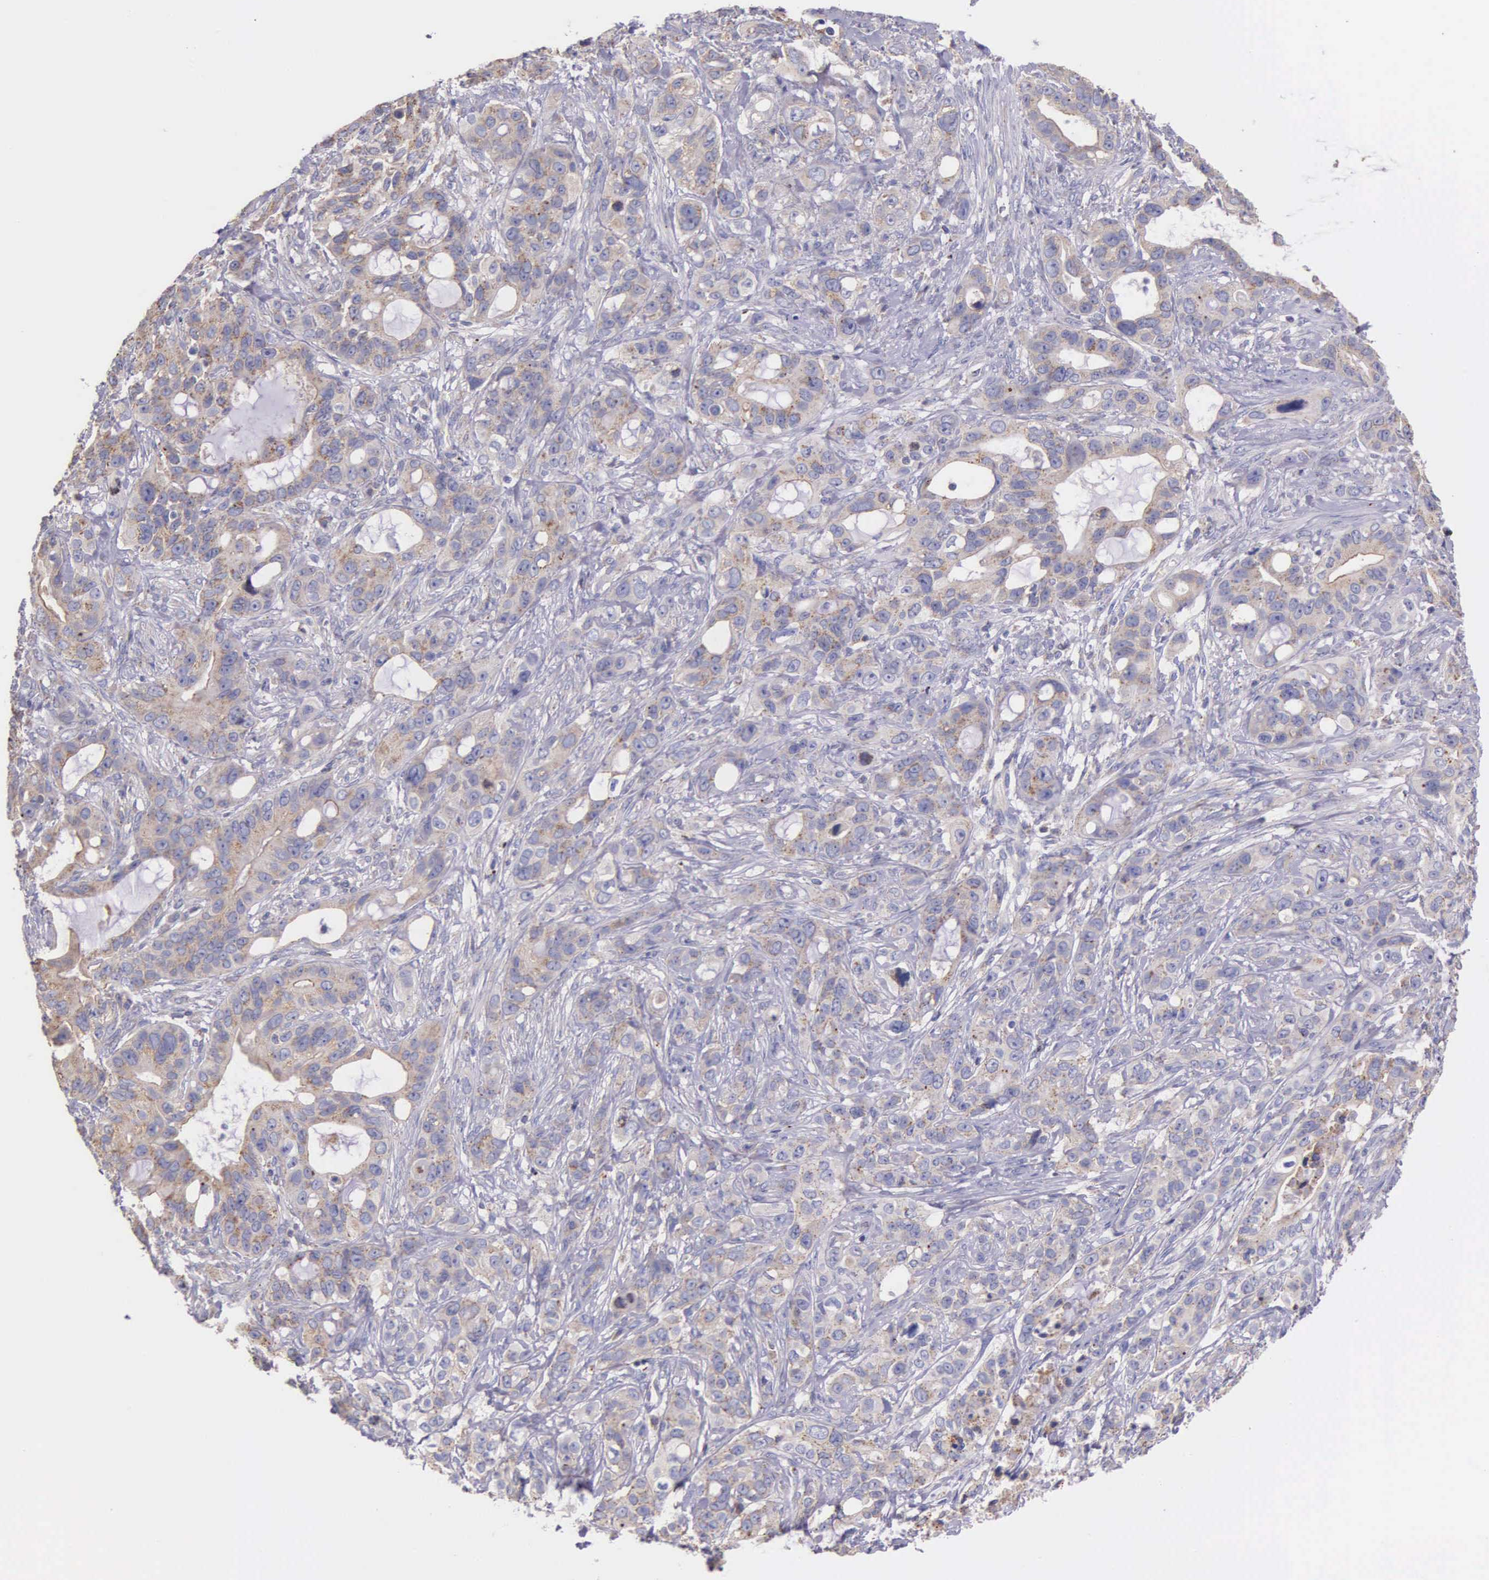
{"staining": {"intensity": "weak", "quantity": ">75%", "location": "cytoplasmic/membranous"}, "tissue": "stomach cancer", "cell_type": "Tumor cells", "image_type": "cancer", "snomed": [{"axis": "morphology", "description": "Adenocarcinoma, NOS"}, {"axis": "topography", "description": "Stomach, upper"}], "caption": "Immunohistochemical staining of stomach cancer (adenocarcinoma) reveals weak cytoplasmic/membranous protein expression in about >75% of tumor cells.", "gene": "MIA2", "patient": {"sex": "male", "age": 47}}